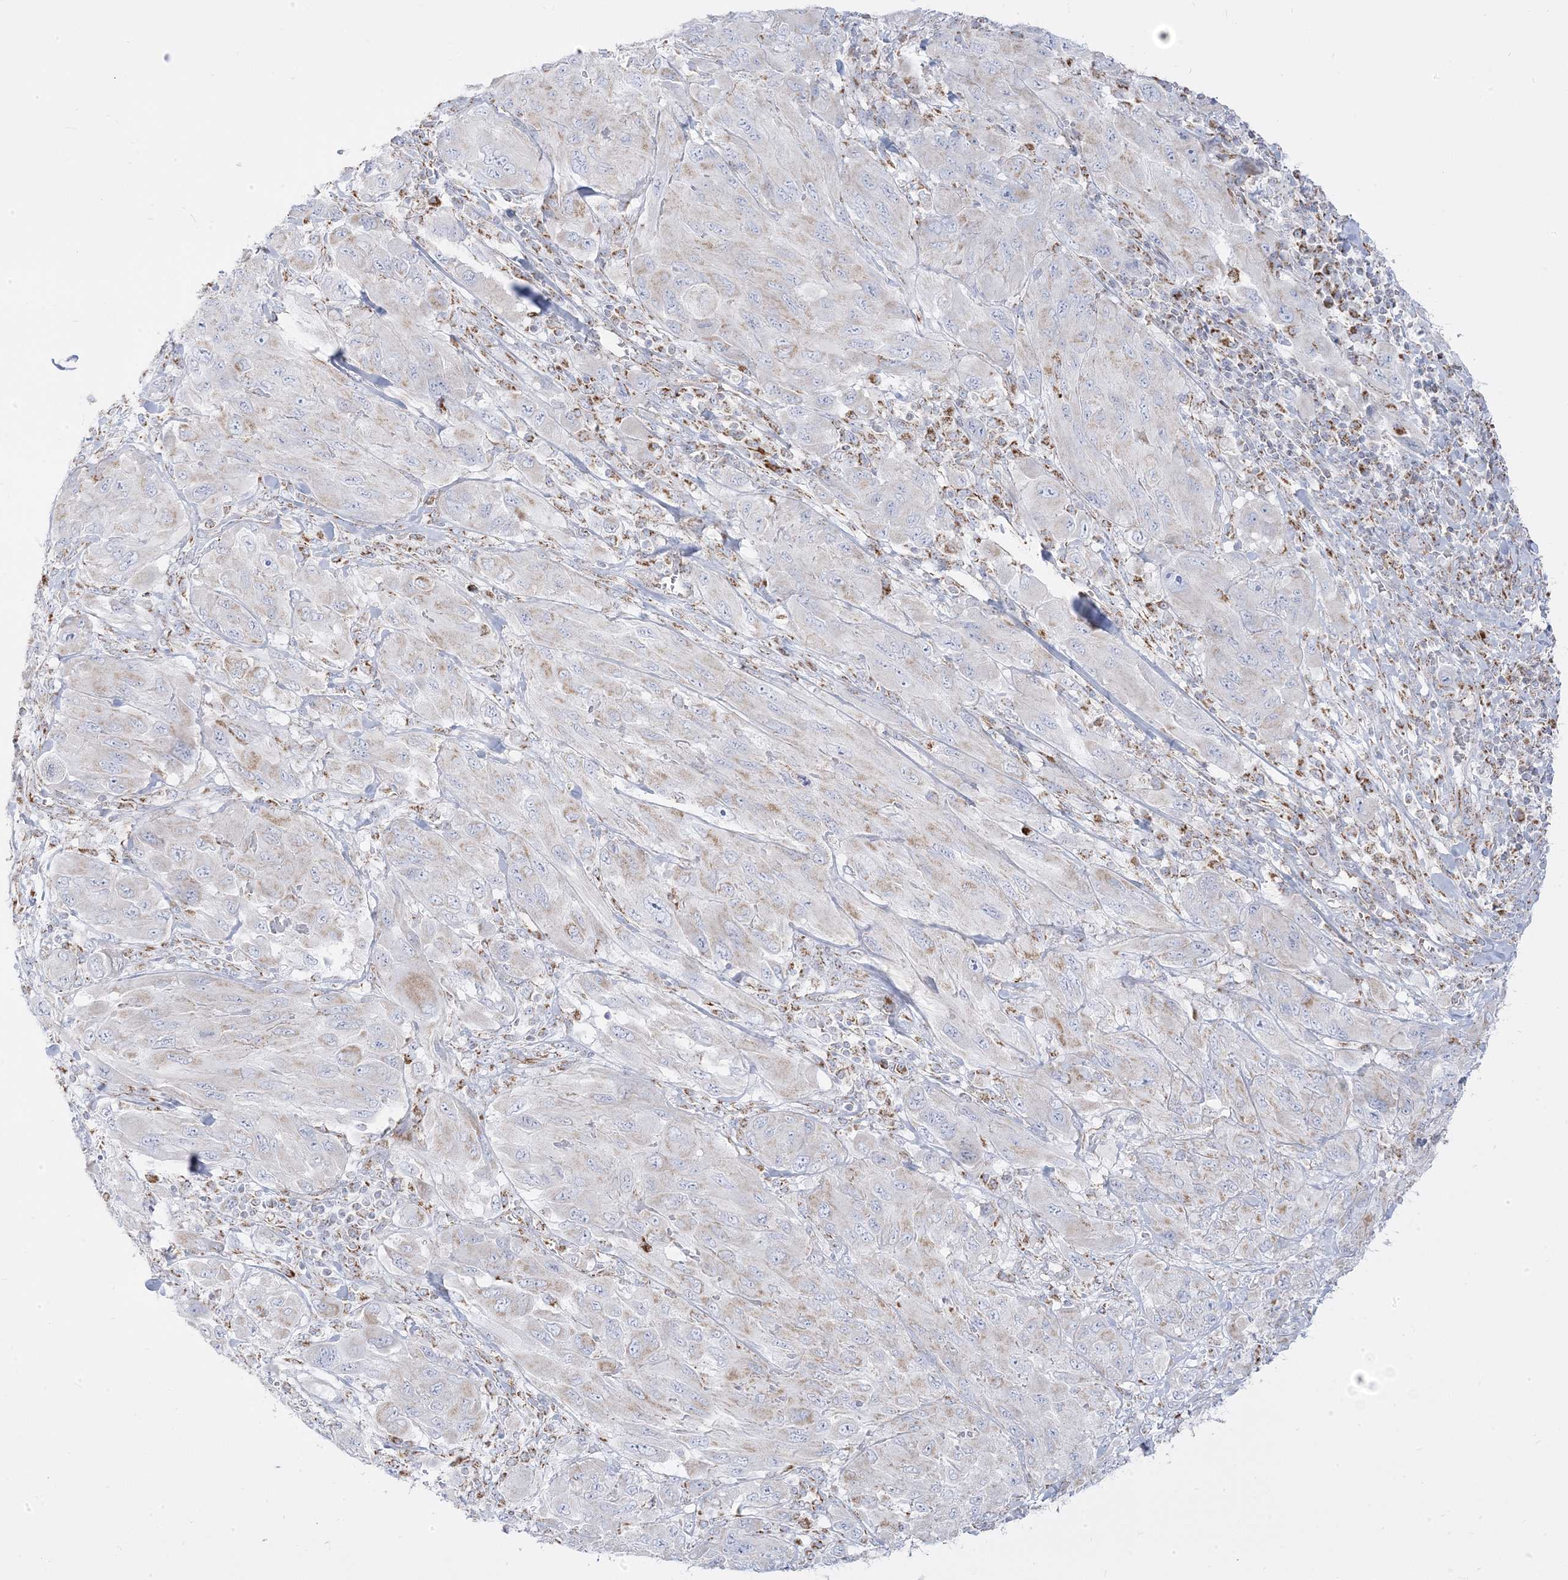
{"staining": {"intensity": "negative", "quantity": "none", "location": "none"}, "tissue": "melanoma", "cell_type": "Tumor cells", "image_type": "cancer", "snomed": [{"axis": "morphology", "description": "Malignant melanoma, NOS"}, {"axis": "topography", "description": "Skin"}], "caption": "The micrograph exhibits no significant expression in tumor cells of melanoma.", "gene": "PCCB", "patient": {"sex": "female", "age": 91}}